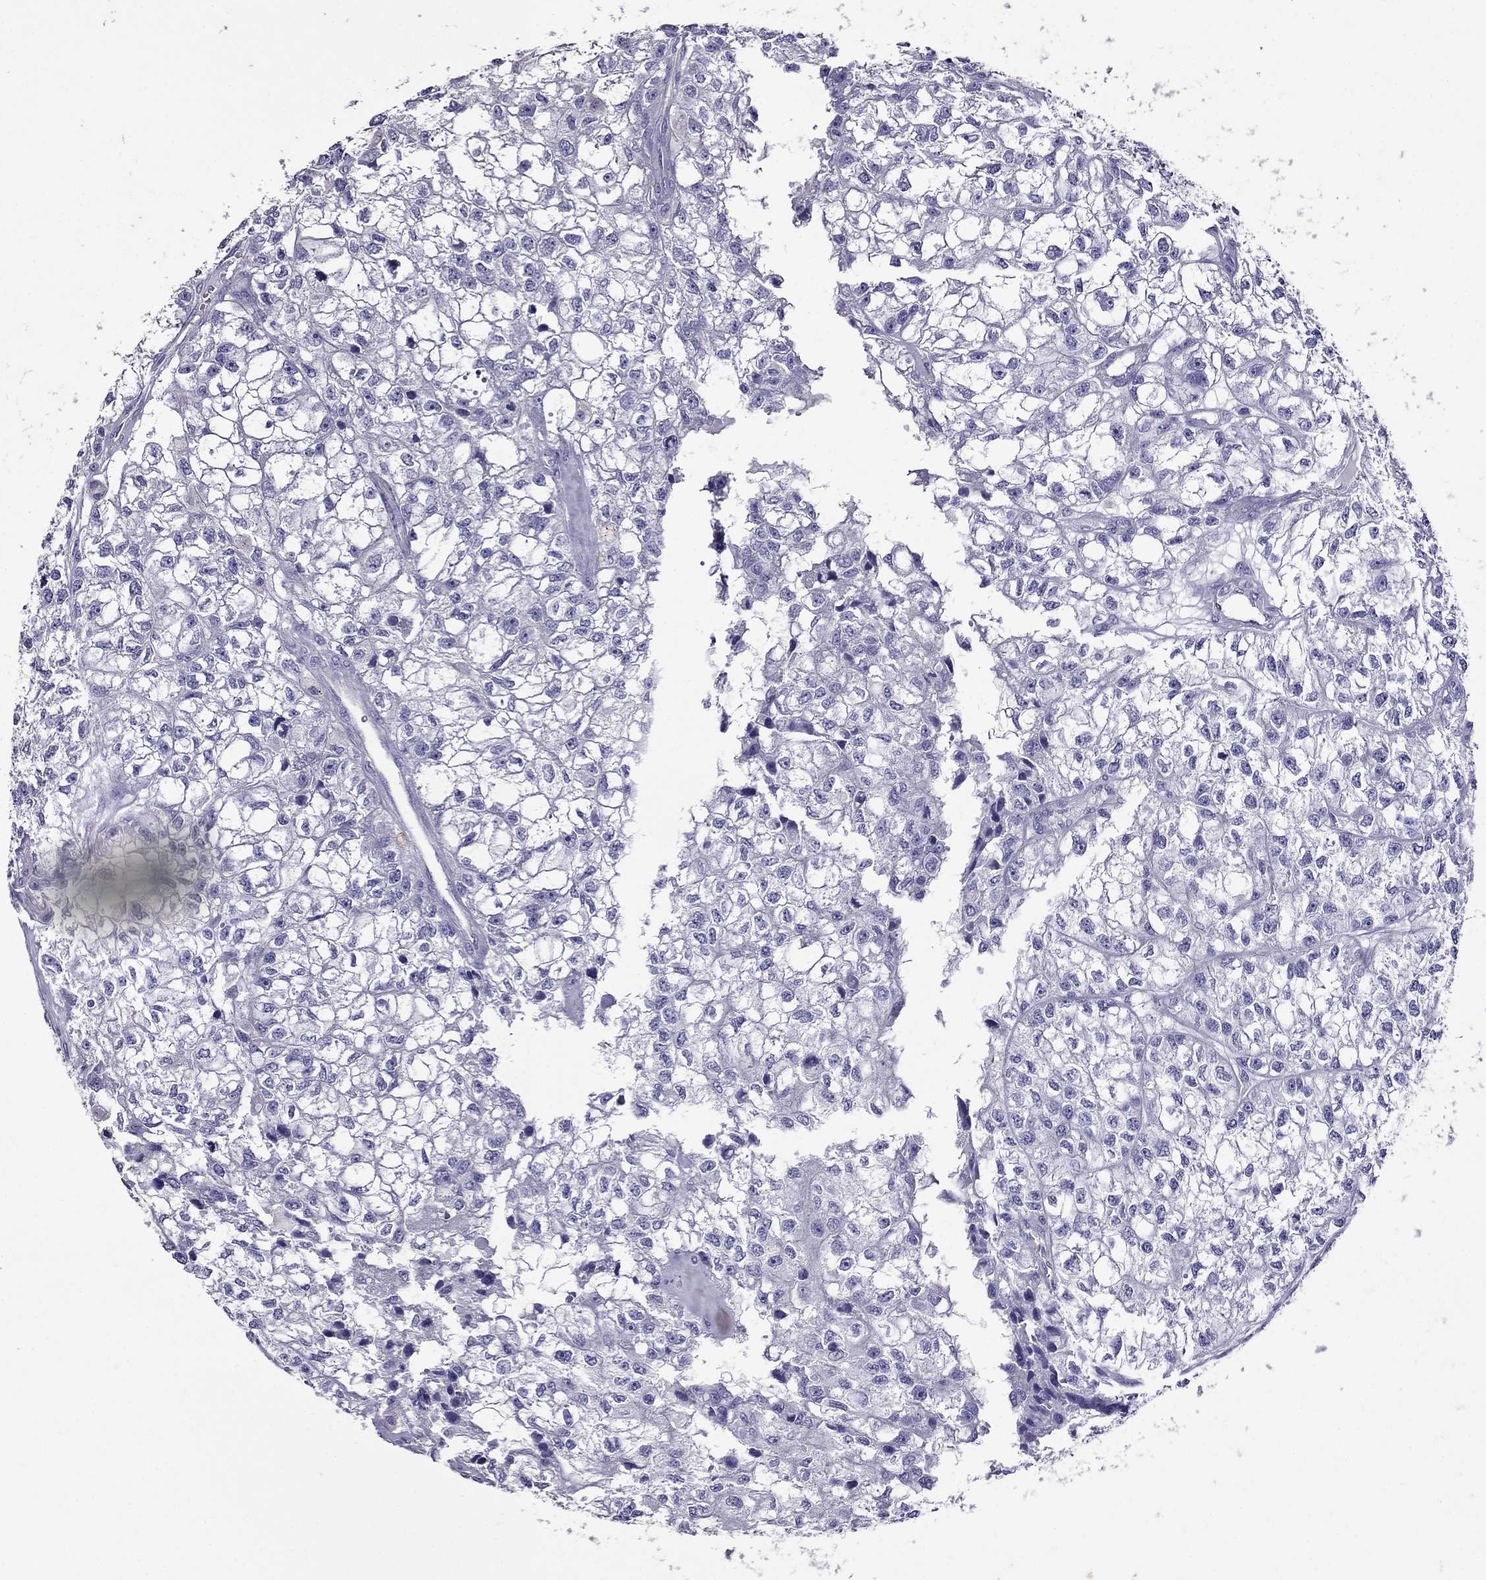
{"staining": {"intensity": "negative", "quantity": "none", "location": "none"}, "tissue": "renal cancer", "cell_type": "Tumor cells", "image_type": "cancer", "snomed": [{"axis": "morphology", "description": "Adenocarcinoma, NOS"}, {"axis": "topography", "description": "Kidney"}], "caption": "There is no significant positivity in tumor cells of renal cancer.", "gene": "OXCT2", "patient": {"sex": "male", "age": 56}}